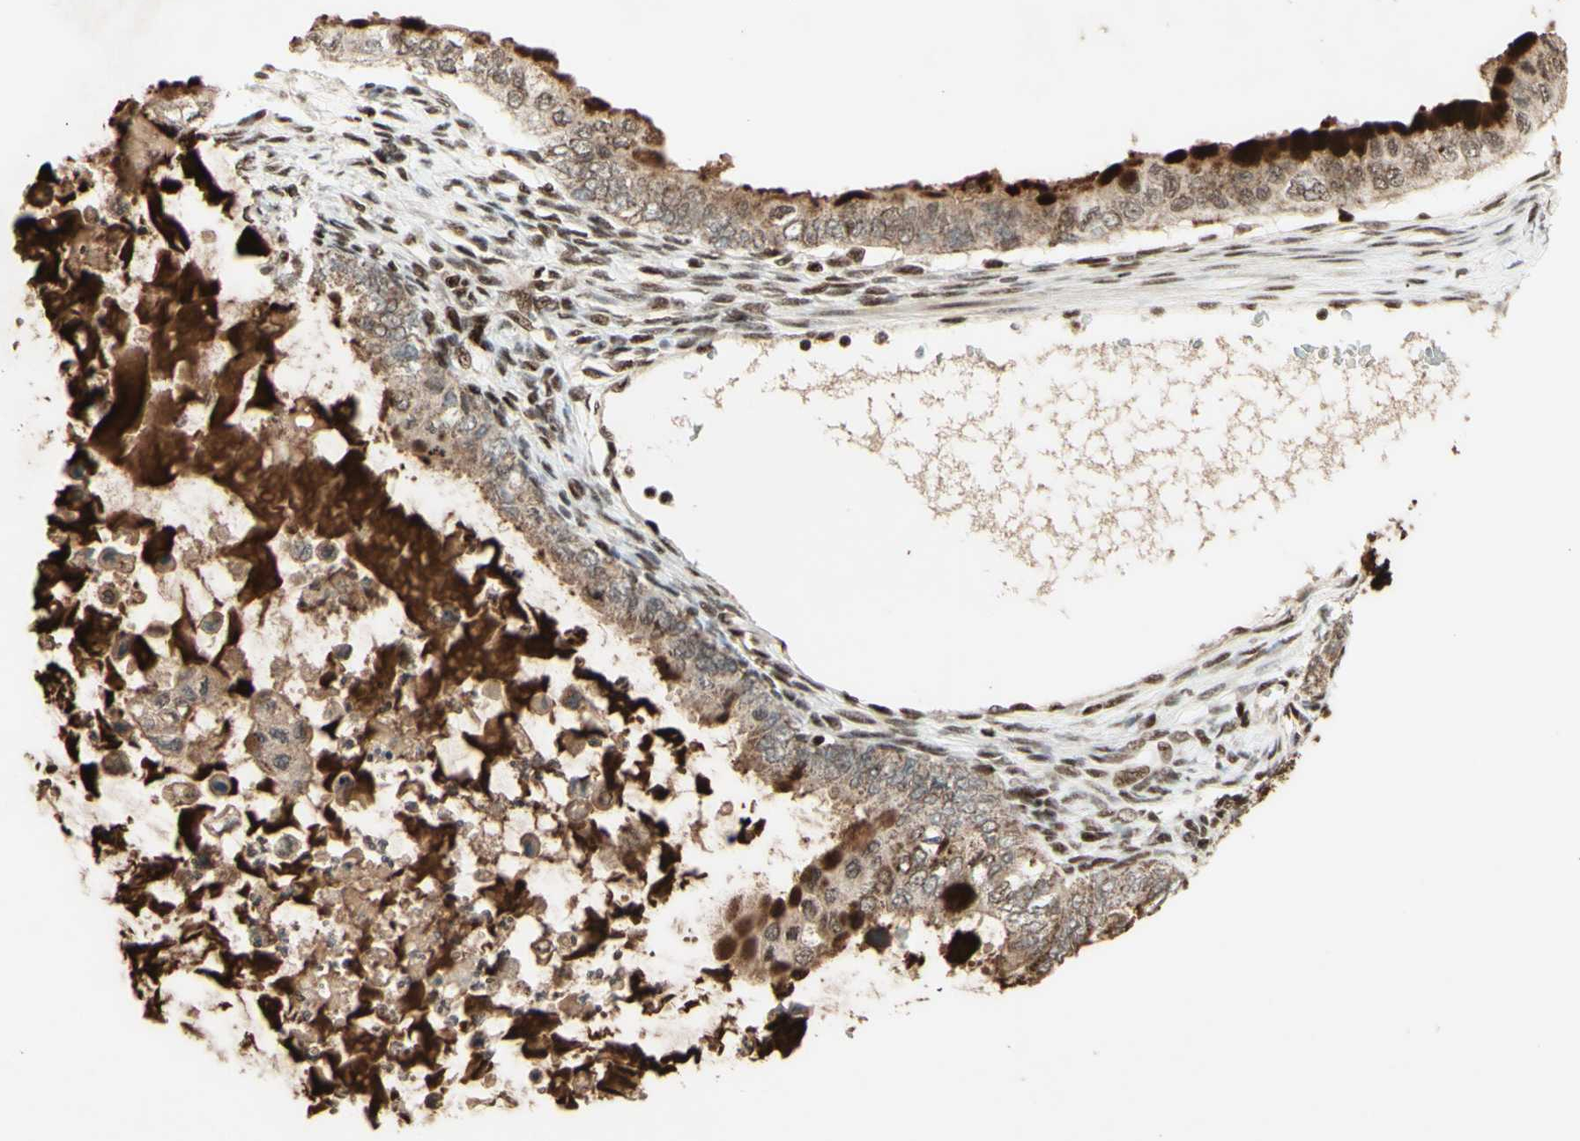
{"staining": {"intensity": "weak", "quantity": ">75%", "location": "cytoplasmic/membranous"}, "tissue": "ovarian cancer", "cell_type": "Tumor cells", "image_type": "cancer", "snomed": [{"axis": "morphology", "description": "Cystadenocarcinoma, mucinous, NOS"}, {"axis": "topography", "description": "Ovary"}], "caption": "The image shows a brown stain indicating the presence of a protein in the cytoplasmic/membranous of tumor cells in ovarian cancer (mucinous cystadenocarcinoma).", "gene": "NR3C1", "patient": {"sex": "female", "age": 80}}